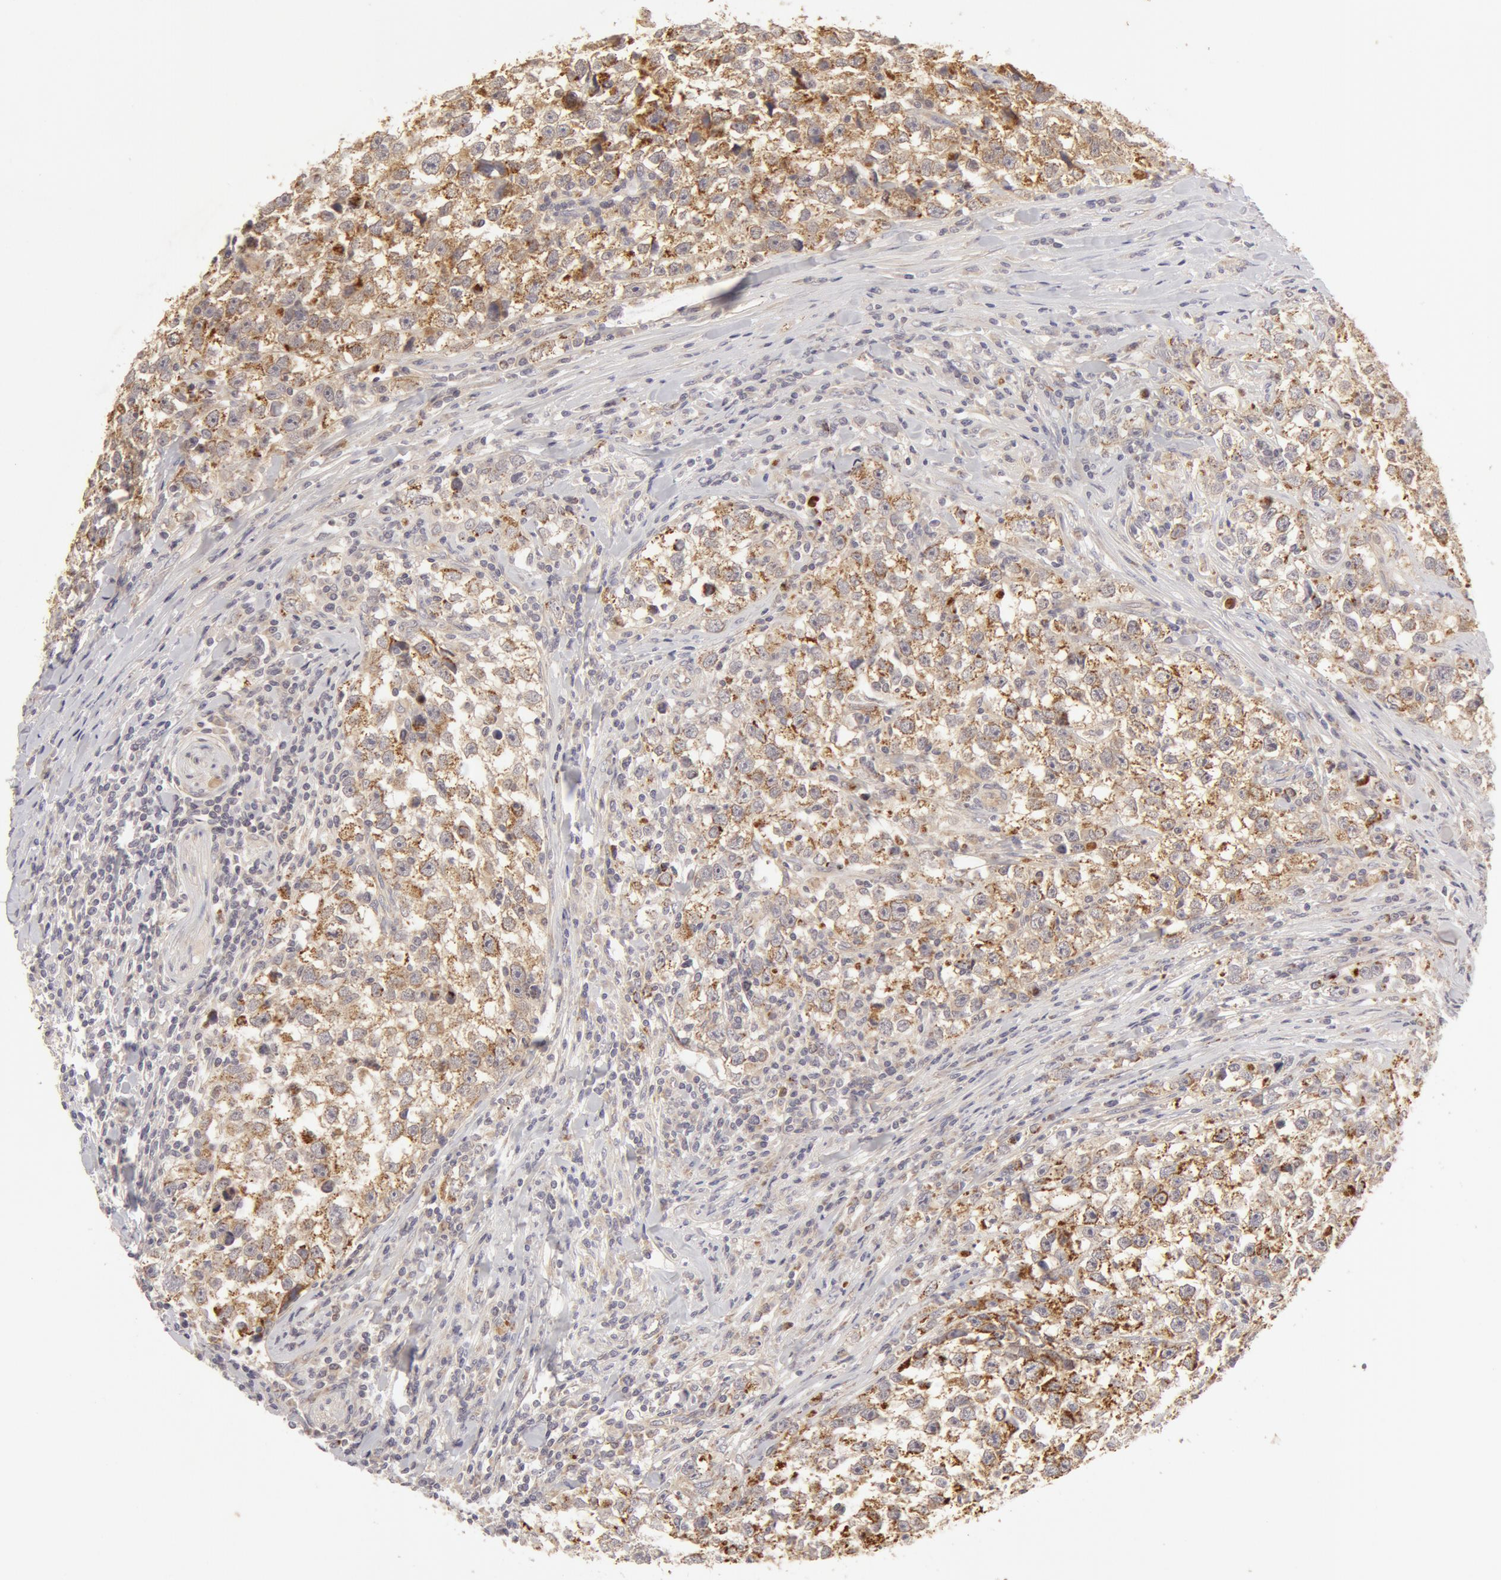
{"staining": {"intensity": "moderate", "quantity": "25%-75%", "location": "cytoplasmic/membranous"}, "tissue": "testis cancer", "cell_type": "Tumor cells", "image_type": "cancer", "snomed": [{"axis": "morphology", "description": "Seminoma, NOS"}, {"axis": "morphology", "description": "Carcinoma, Embryonal, NOS"}, {"axis": "topography", "description": "Testis"}], "caption": "Embryonal carcinoma (testis) stained for a protein displays moderate cytoplasmic/membranous positivity in tumor cells. (brown staining indicates protein expression, while blue staining denotes nuclei).", "gene": "ADPRH", "patient": {"sex": "male", "age": 30}}